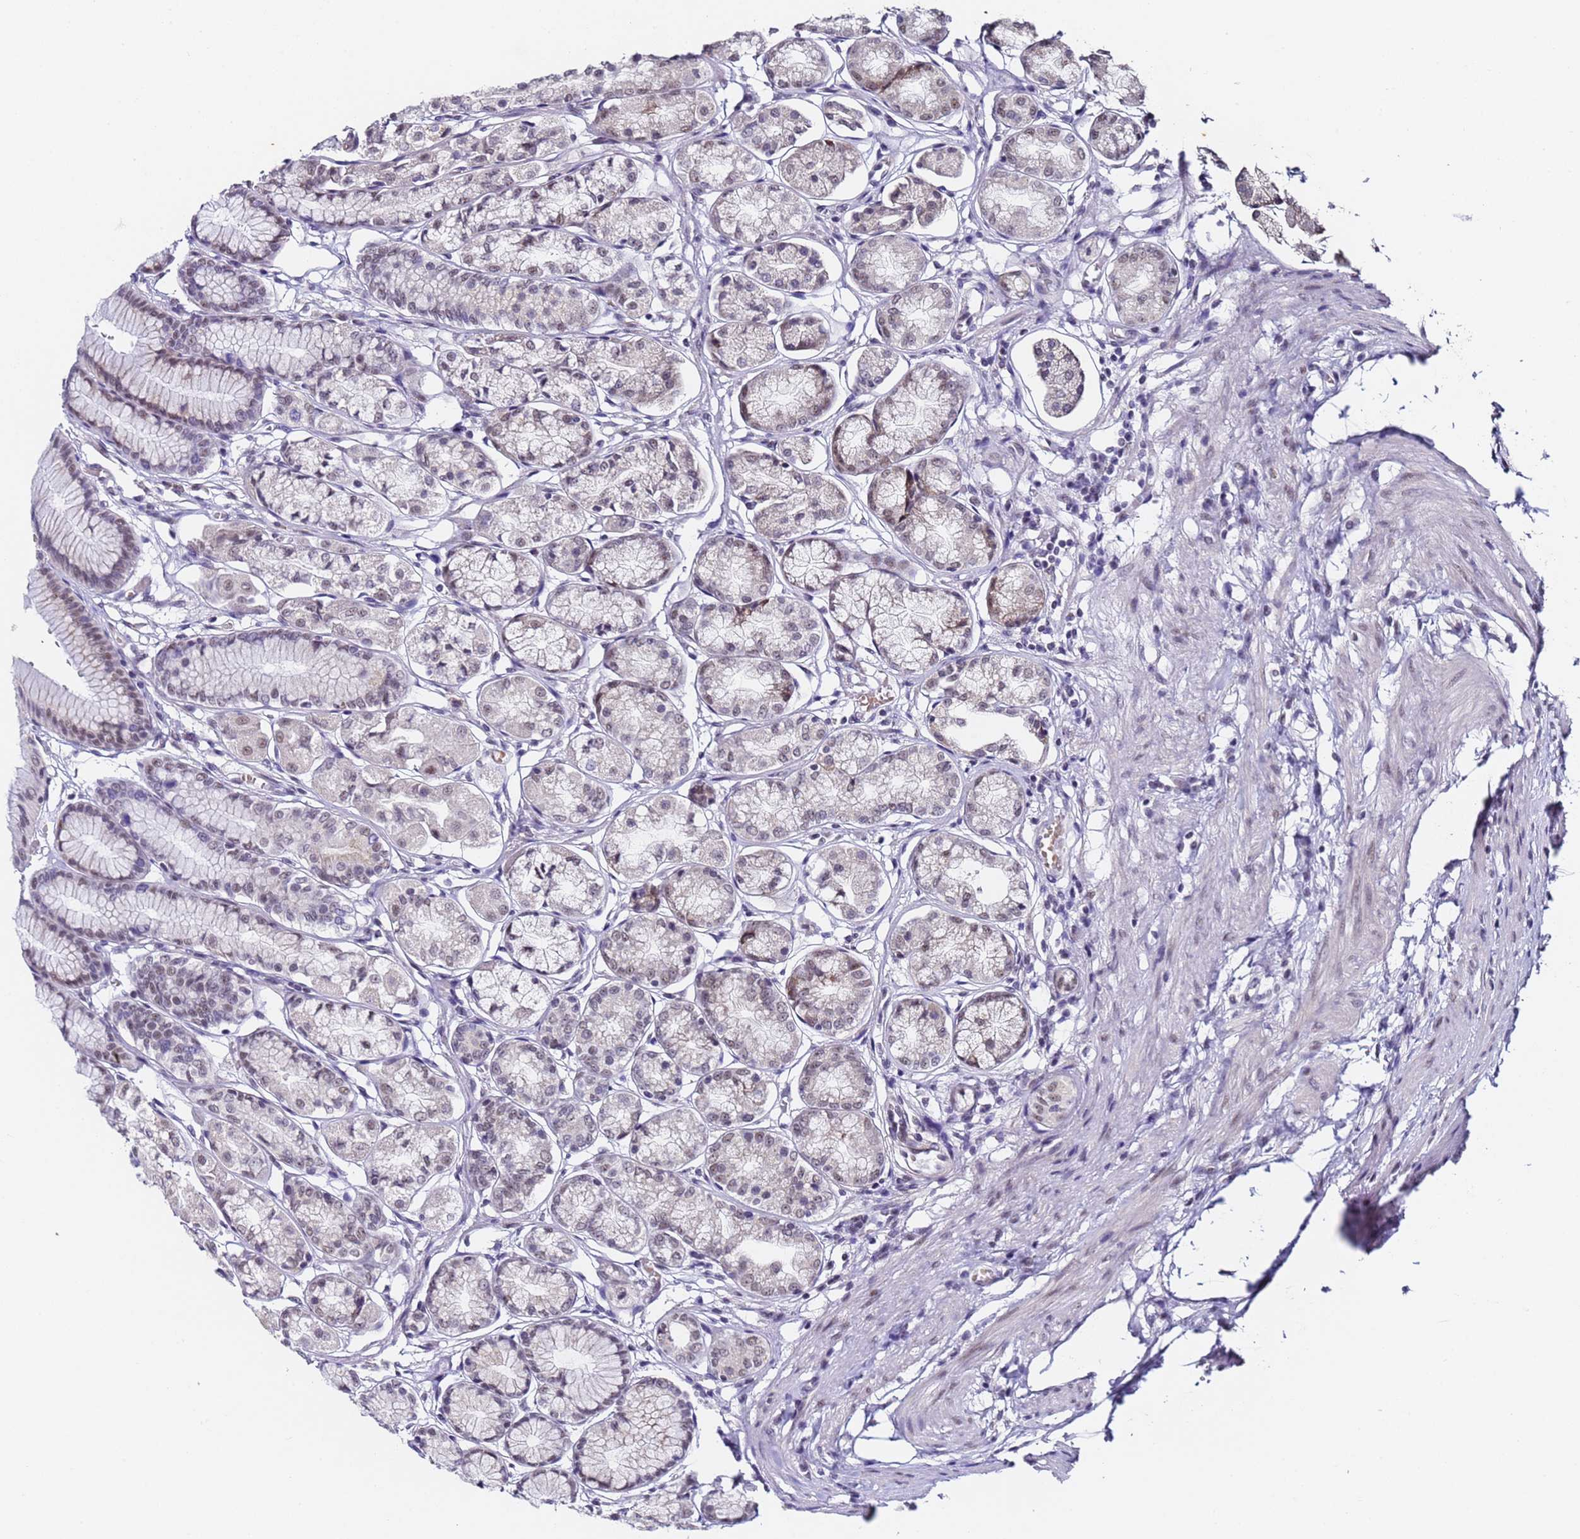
{"staining": {"intensity": "moderate", "quantity": "25%-75%", "location": "nuclear"}, "tissue": "stomach", "cell_type": "Glandular cells", "image_type": "normal", "snomed": [{"axis": "morphology", "description": "Normal tissue, NOS"}, {"axis": "morphology", "description": "Adenocarcinoma, NOS"}, {"axis": "morphology", "description": "Adenocarcinoma, High grade"}, {"axis": "topography", "description": "Stomach, upper"}, {"axis": "topography", "description": "Stomach"}], "caption": "Stomach stained with IHC exhibits moderate nuclear positivity in approximately 25%-75% of glandular cells. (IHC, brightfield microscopy, high magnification).", "gene": "FNBP4", "patient": {"sex": "female", "age": 65}}